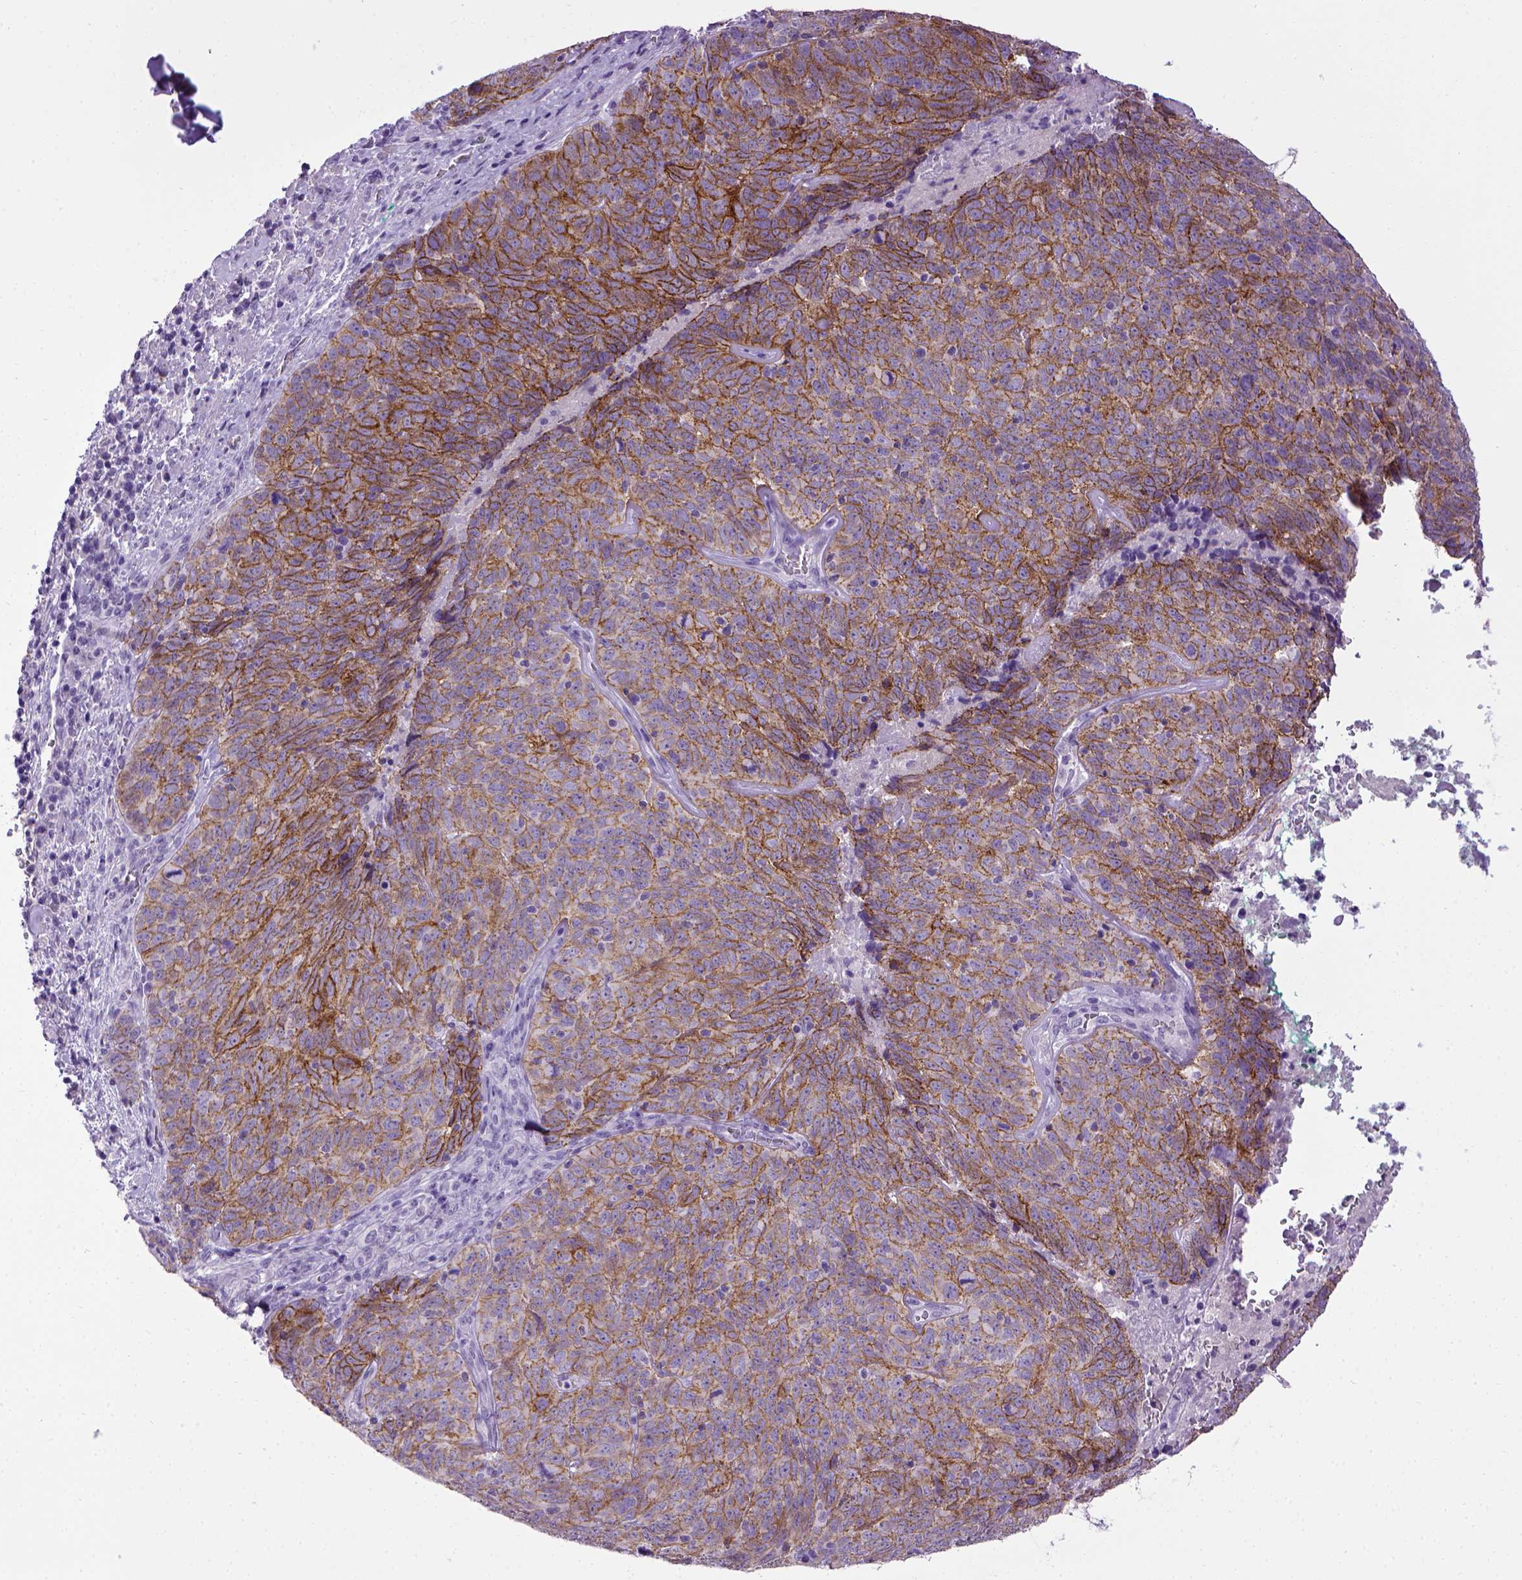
{"staining": {"intensity": "moderate", "quantity": ">75%", "location": "cytoplasmic/membranous"}, "tissue": "skin cancer", "cell_type": "Tumor cells", "image_type": "cancer", "snomed": [{"axis": "morphology", "description": "Squamous cell carcinoma, NOS"}, {"axis": "topography", "description": "Skin"}, {"axis": "topography", "description": "Anal"}], "caption": "This histopathology image demonstrates immunohistochemistry staining of human squamous cell carcinoma (skin), with medium moderate cytoplasmic/membranous positivity in approximately >75% of tumor cells.", "gene": "CDH1", "patient": {"sex": "female", "age": 51}}